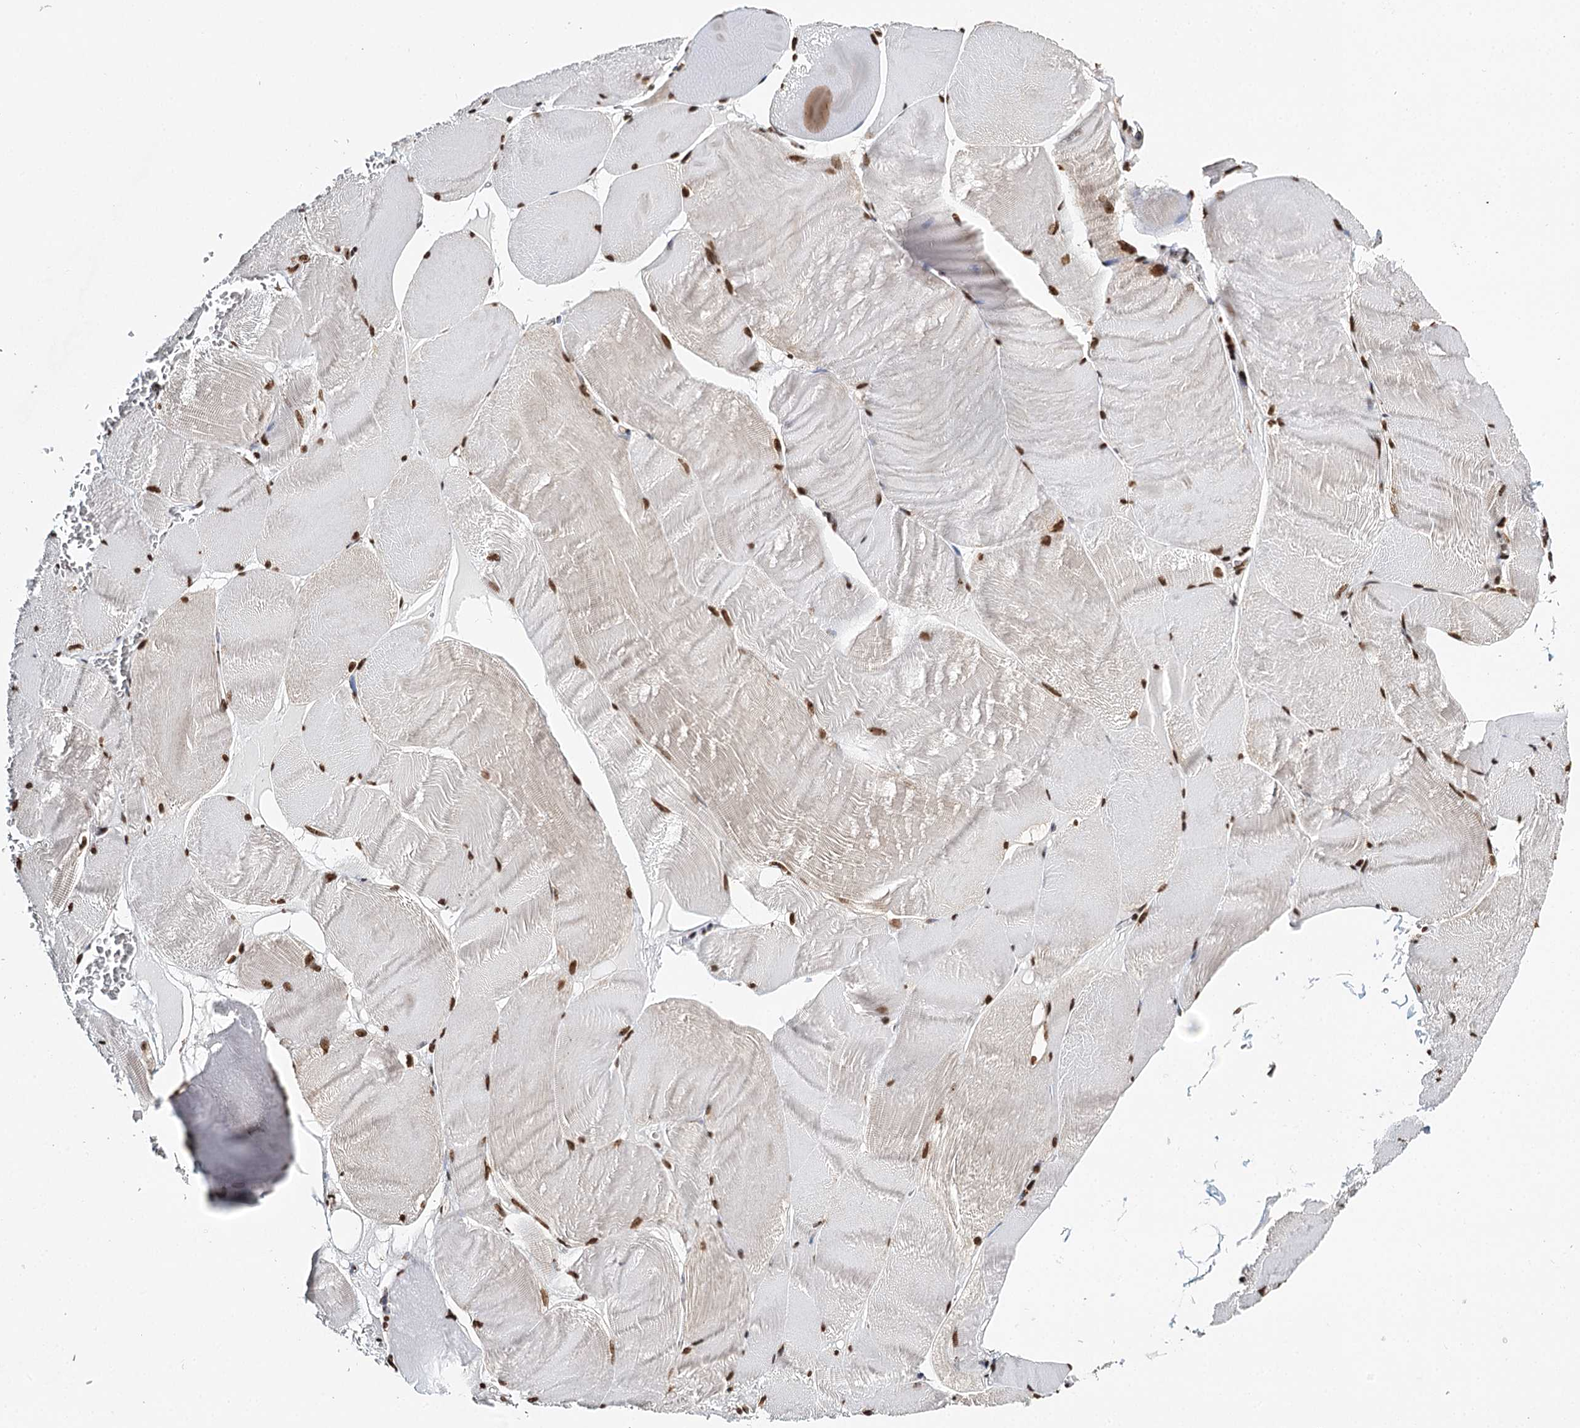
{"staining": {"intensity": "strong", "quantity": ">75%", "location": "nuclear"}, "tissue": "skeletal muscle", "cell_type": "Myocytes", "image_type": "normal", "snomed": [{"axis": "morphology", "description": "Normal tissue, NOS"}, {"axis": "morphology", "description": "Basal cell carcinoma"}, {"axis": "topography", "description": "Skeletal muscle"}], "caption": "Immunohistochemical staining of normal skeletal muscle shows >75% levels of strong nuclear protein positivity in approximately >75% of myocytes. (Stains: DAB (3,3'-diaminobenzidine) in brown, nuclei in blue, Microscopy: brightfield microscopy at high magnification).", "gene": "RPS27A", "patient": {"sex": "female", "age": 64}}